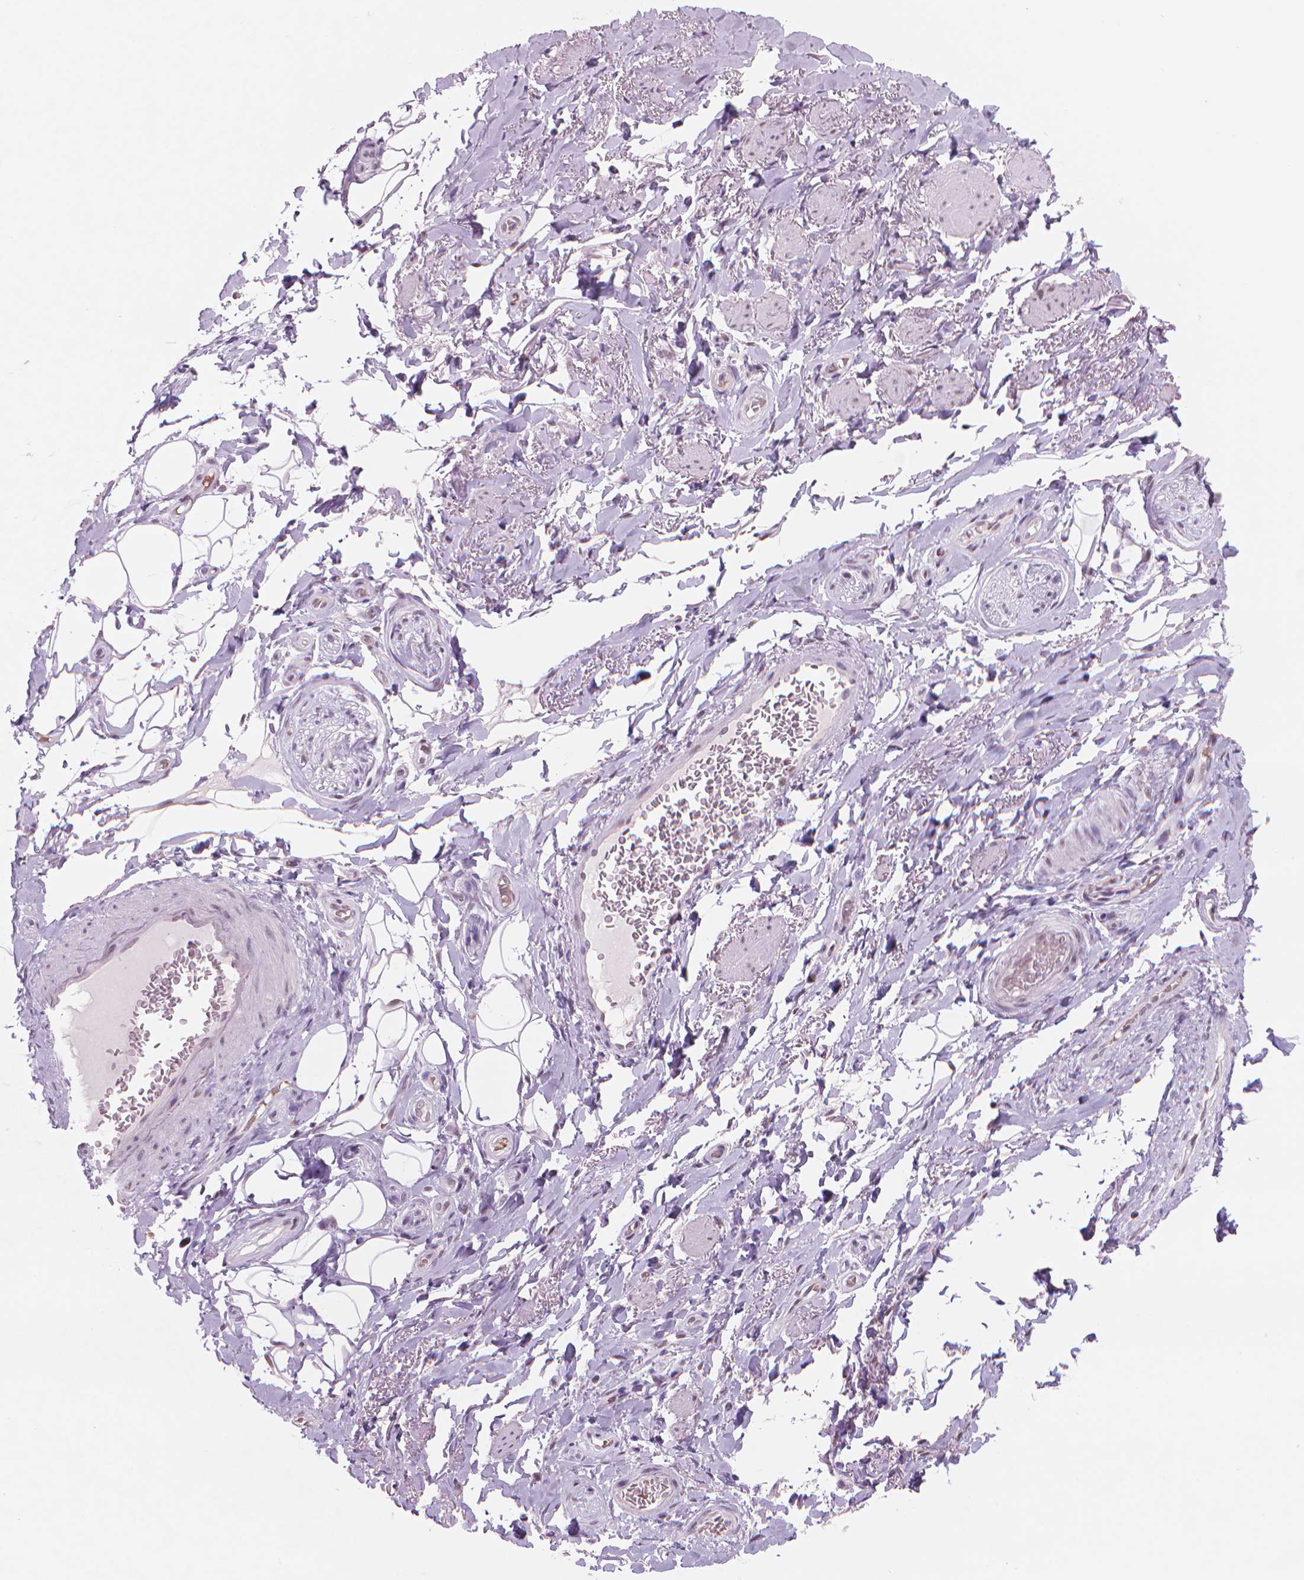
{"staining": {"intensity": "weak", "quantity": "<25%", "location": "nuclear"}, "tissue": "adipose tissue", "cell_type": "Adipocytes", "image_type": "normal", "snomed": [{"axis": "morphology", "description": "Normal tissue, NOS"}, {"axis": "topography", "description": "Anal"}, {"axis": "topography", "description": "Peripheral nerve tissue"}], "caption": "The histopathology image exhibits no significant expression in adipocytes of adipose tissue.", "gene": "POLR3D", "patient": {"sex": "male", "age": 53}}